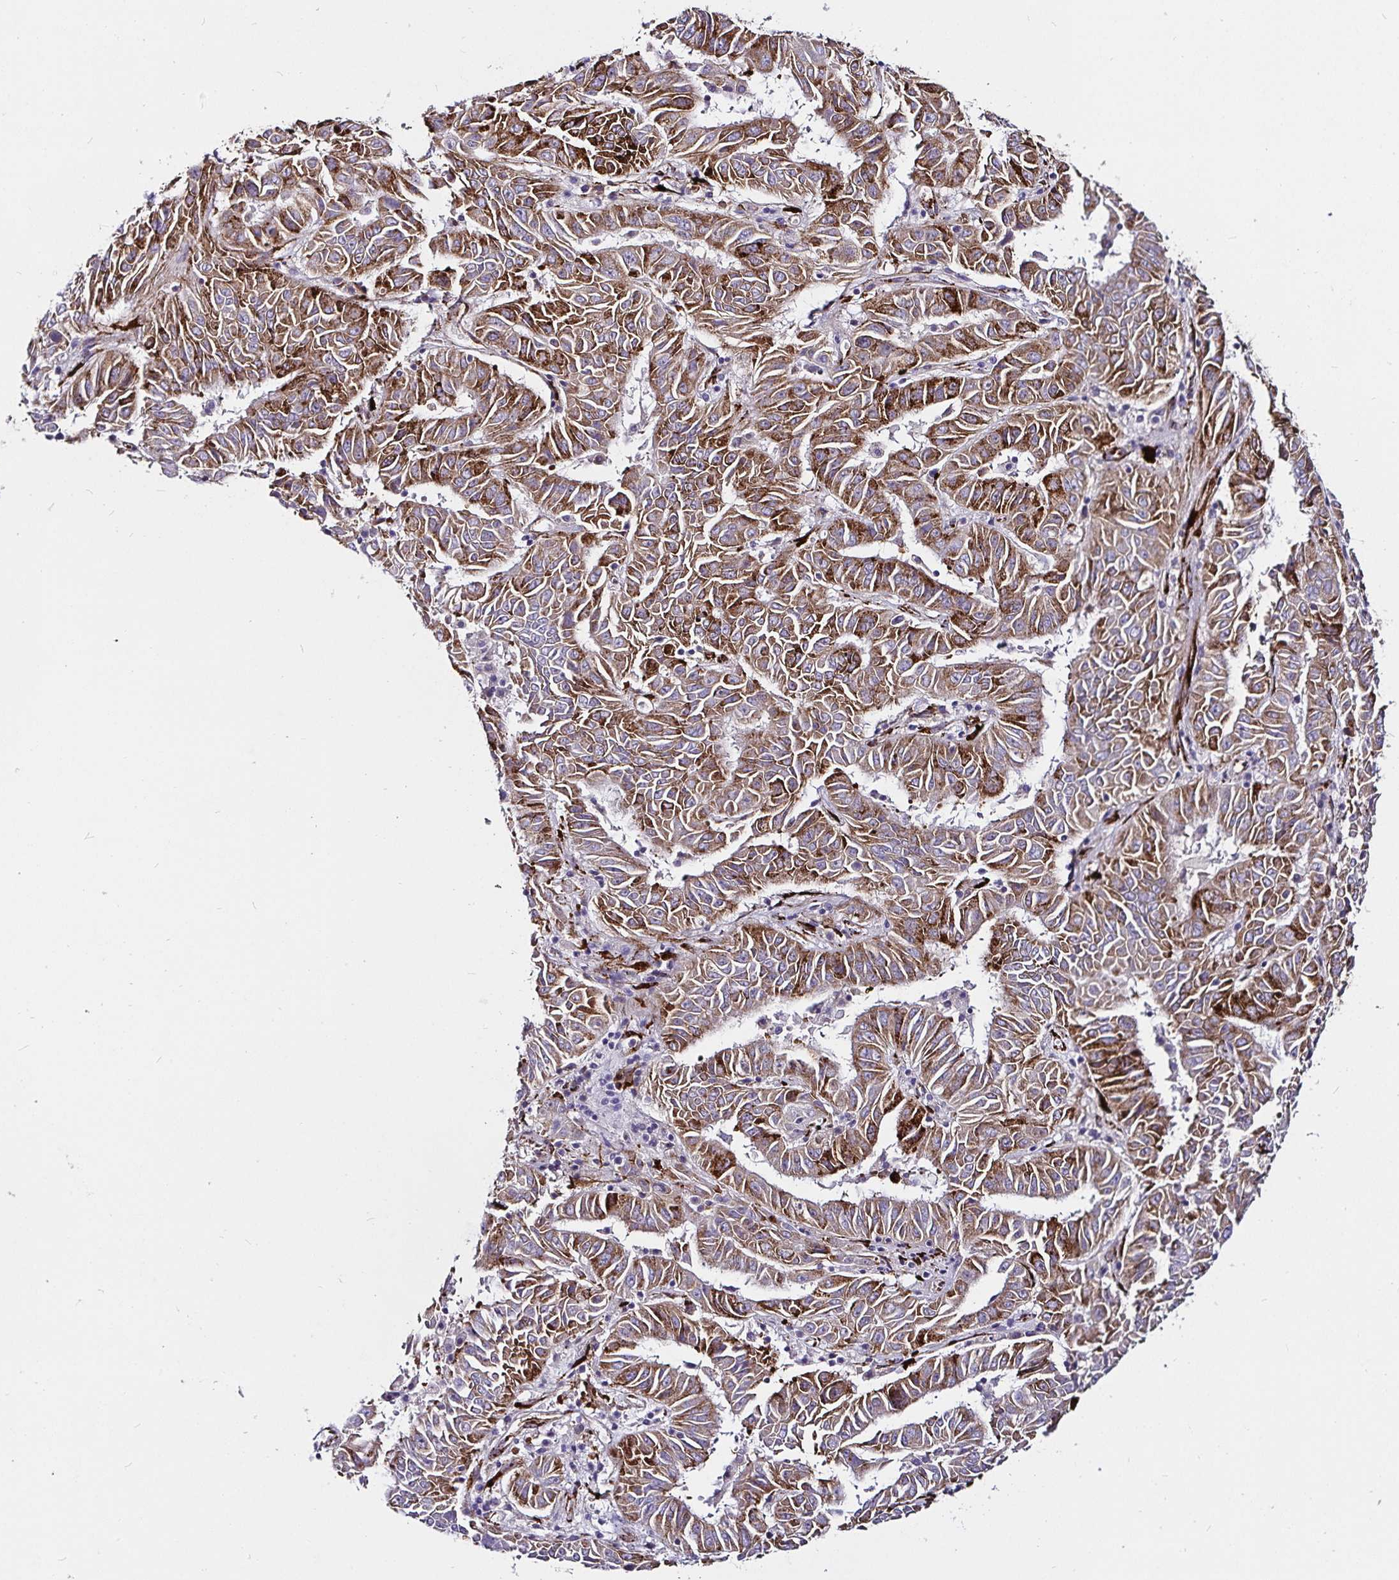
{"staining": {"intensity": "moderate", "quantity": ">75%", "location": "cytoplasmic/membranous"}, "tissue": "pancreatic cancer", "cell_type": "Tumor cells", "image_type": "cancer", "snomed": [{"axis": "morphology", "description": "Adenocarcinoma, NOS"}, {"axis": "topography", "description": "Pancreas"}], "caption": "Pancreatic cancer was stained to show a protein in brown. There is medium levels of moderate cytoplasmic/membranous positivity in about >75% of tumor cells.", "gene": "P4HA2", "patient": {"sex": "male", "age": 63}}